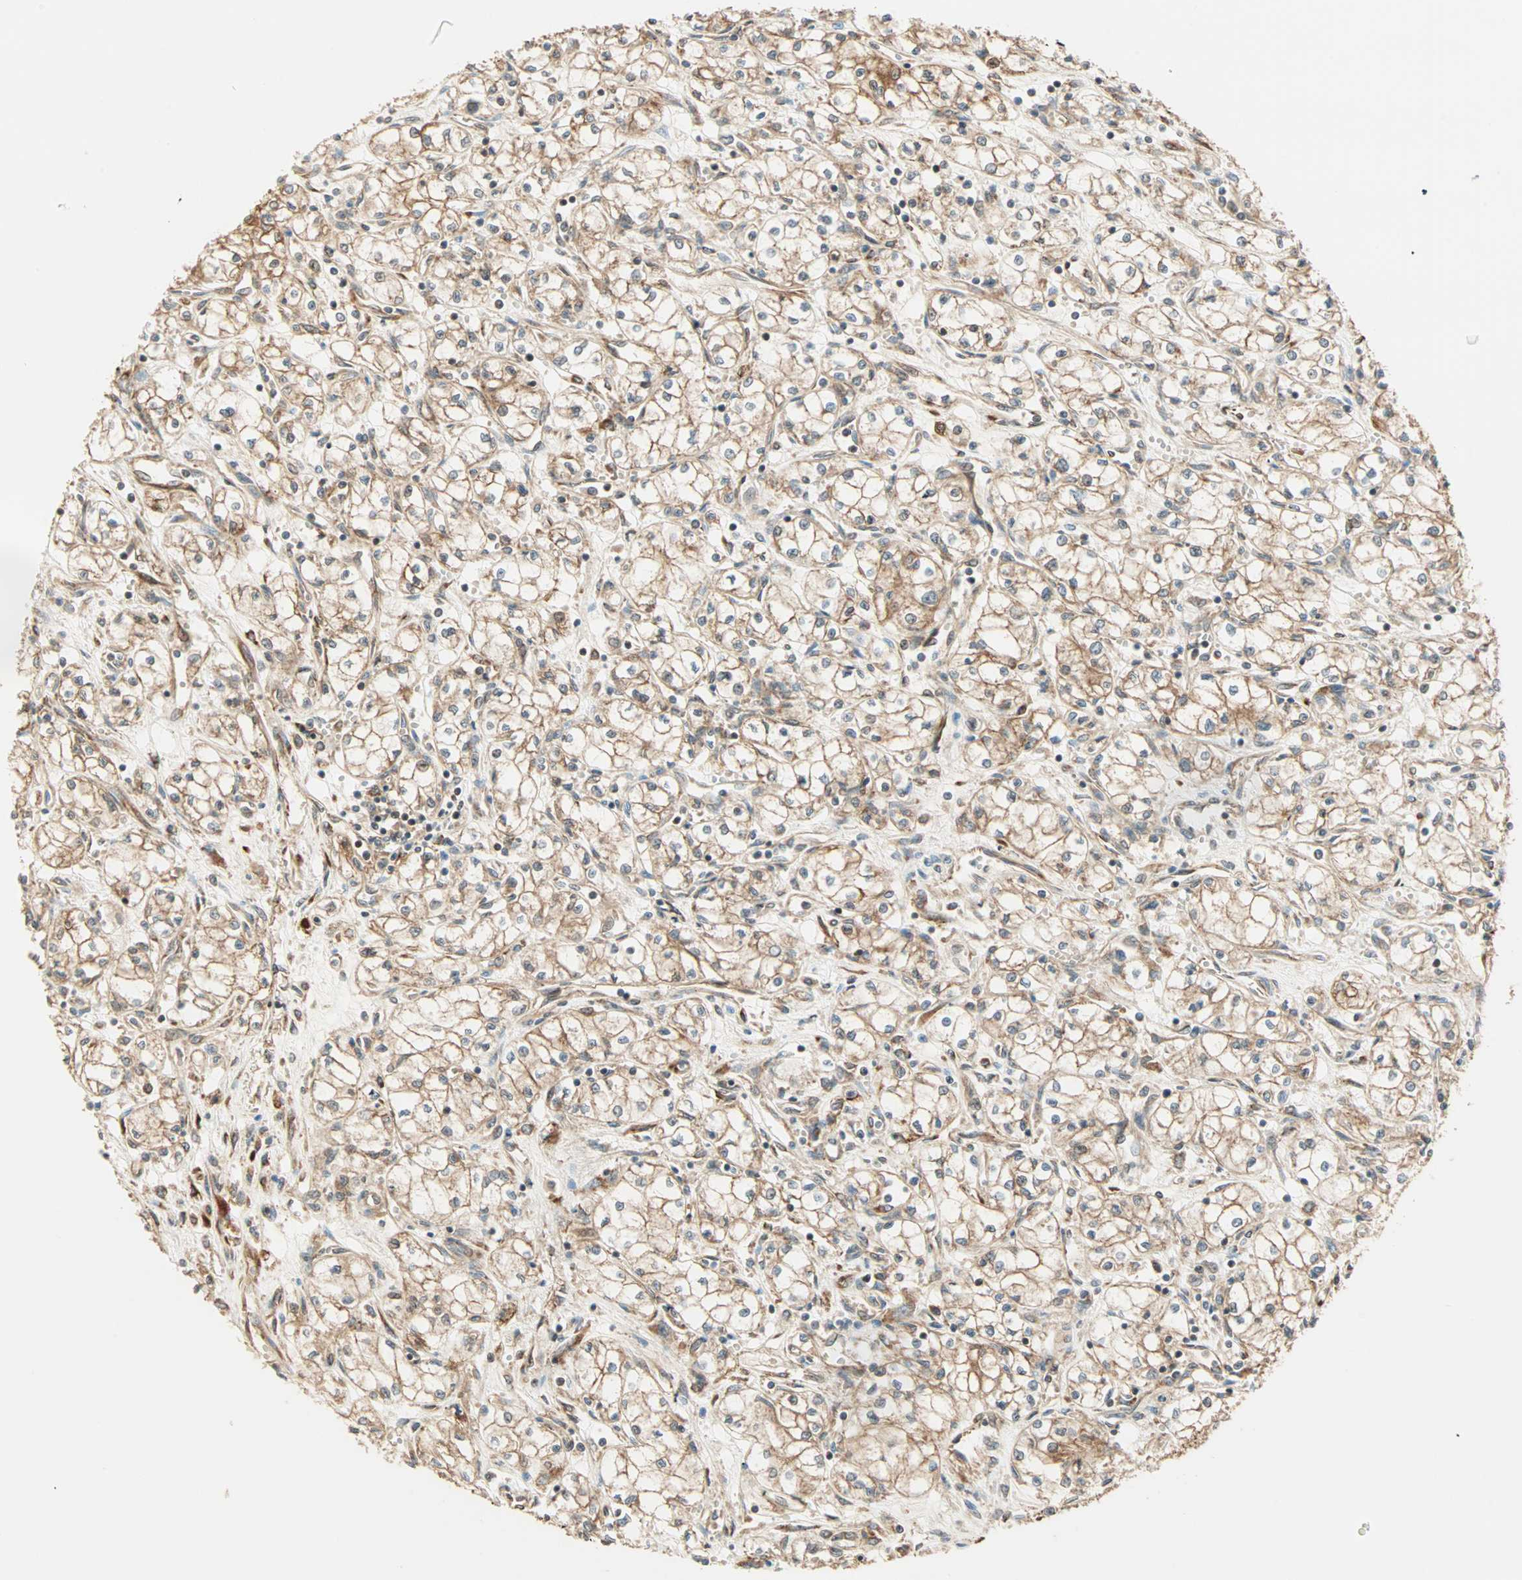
{"staining": {"intensity": "moderate", "quantity": ">75%", "location": "cytoplasmic/membranous"}, "tissue": "renal cancer", "cell_type": "Tumor cells", "image_type": "cancer", "snomed": [{"axis": "morphology", "description": "Normal tissue, NOS"}, {"axis": "morphology", "description": "Adenocarcinoma, NOS"}, {"axis": "topography", "description": "Kidney"}], "caption": "Immunohistochemistry (IHC) (DAB) staining of human renal adenocarcinoma shows moderate cytoplasmic/membranous protein positivity in about >75% of tumor cells. (IHC, brightfield microscopy, high magnification).", "gene": "P4HA1", "patient": {"sex": "male", "age": 59}}